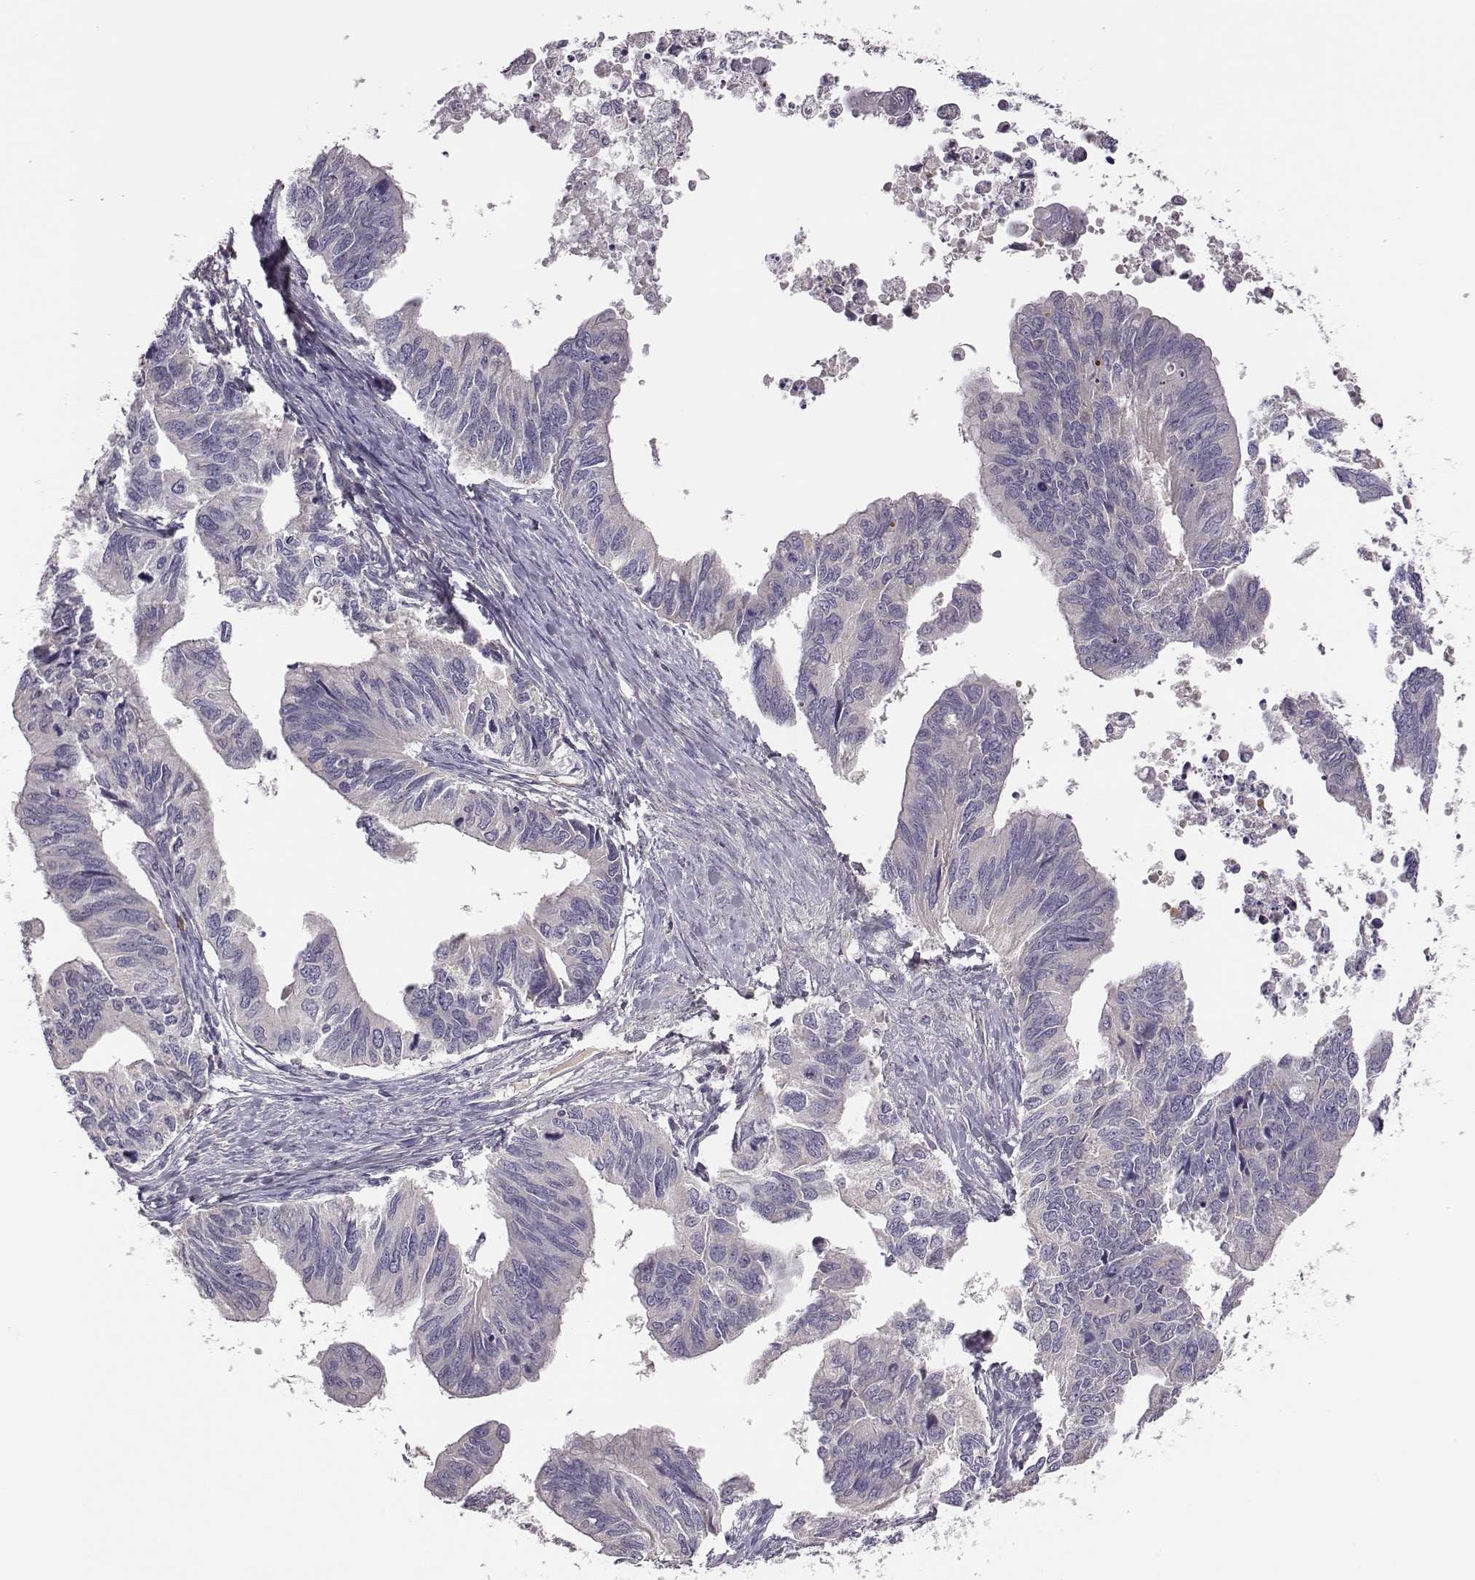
{"staining": {"intensity": "negative", "quantity": "none", "location": "none"}, "tissue": "ovarian cancer", "cell_type": "Tumor cells", "image_type": "cancer", "snomed": [{"axis": "morphology", "description": "Cystadenocarcinoma, mucinous, NOS"}, {"axis": "topography", "description": "Ovary"}], "caption": "Image shows no significant protein staining in tumor cells of mucinous cystadenocarcinoma (ovarian).", "gene": "KMO", "patient": {"sex": "female", "age": 76}}